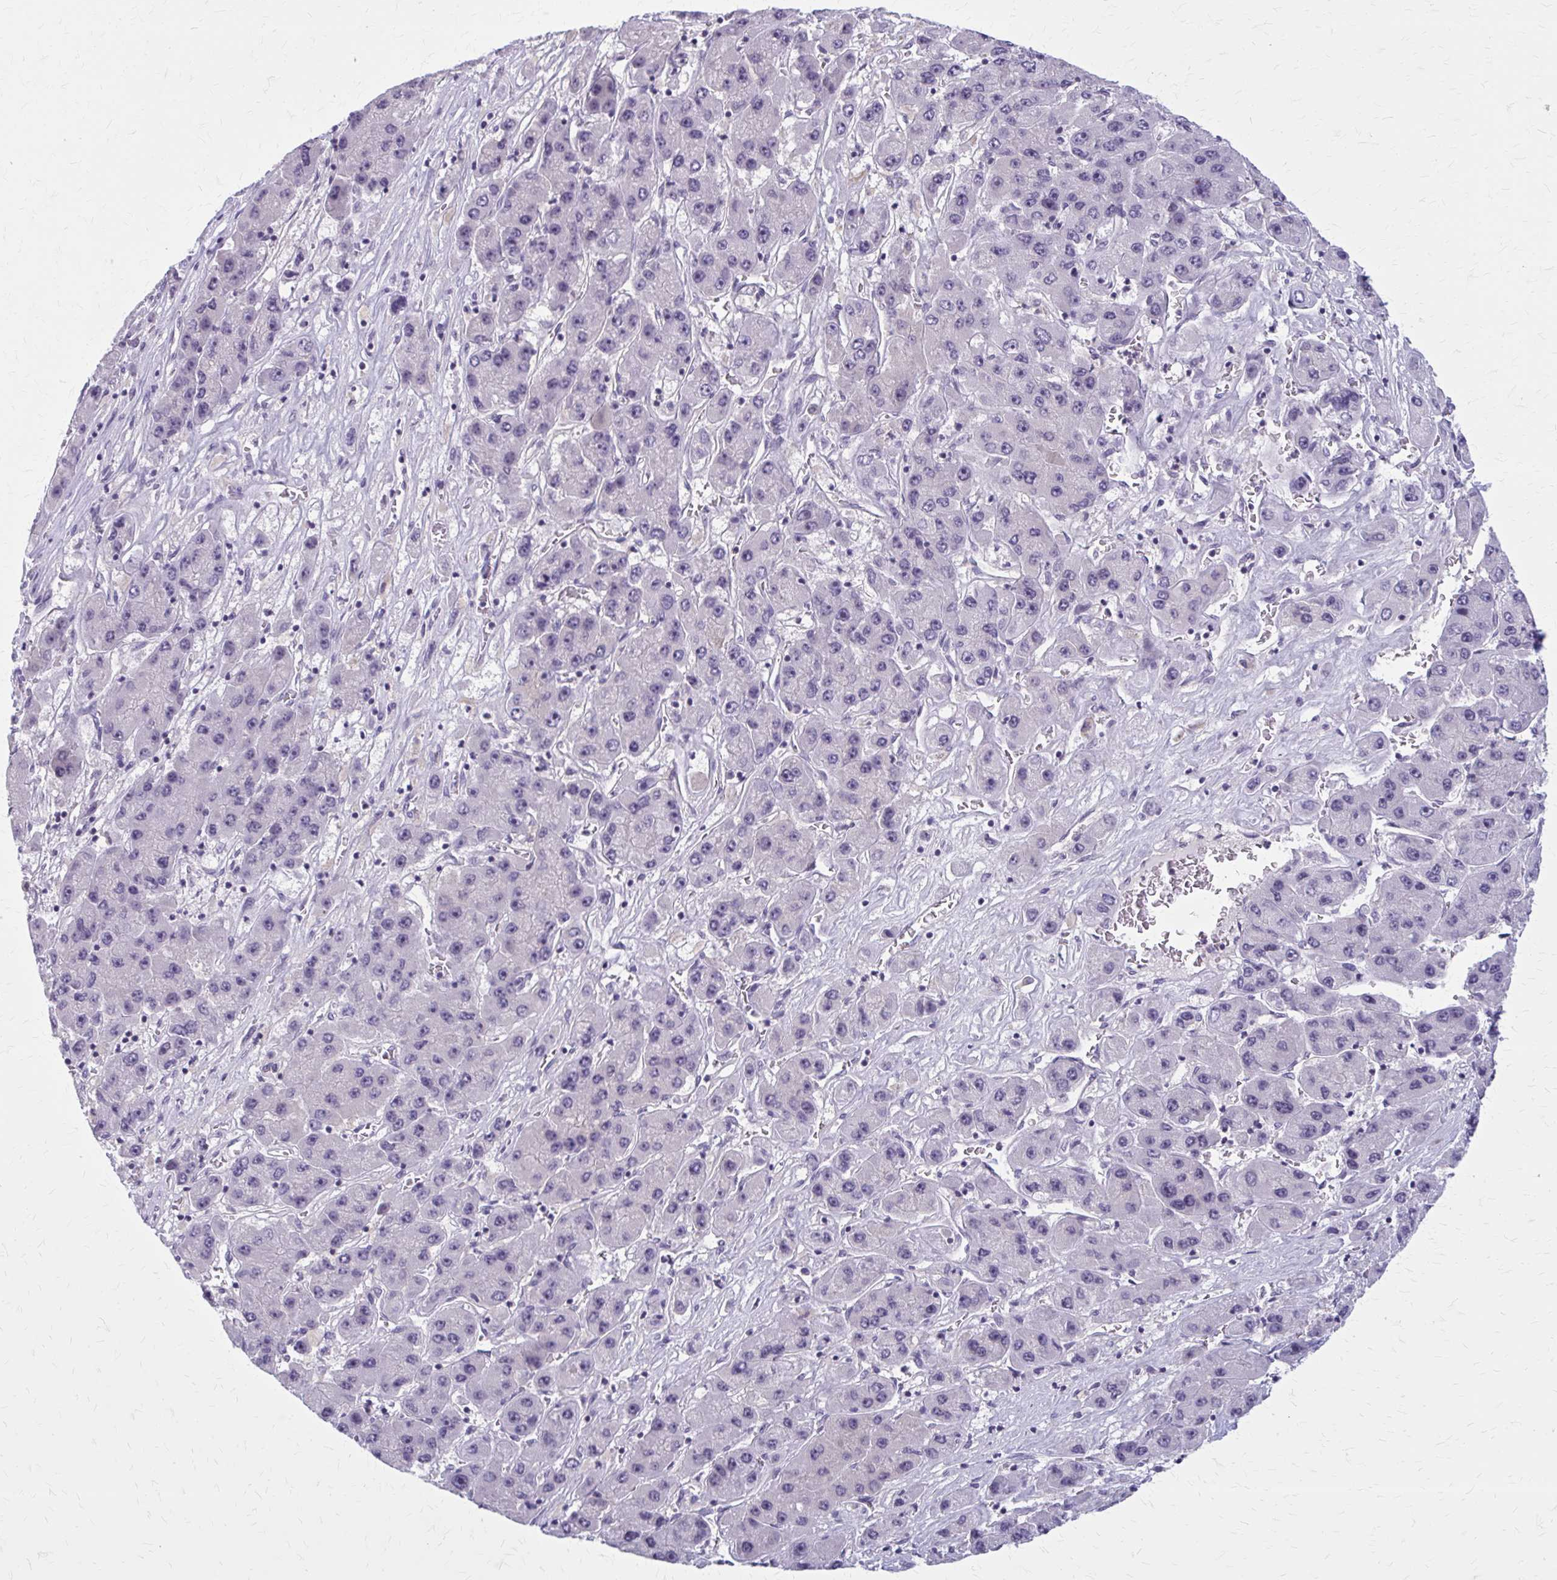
{"staining": {"intensity": "negative", "quantity": "none", "location": "none"}, "tissue": "liver cancer", "cell_type": "Tumor cells", "image_type": "cancer", "snomed": [{"axis": "morphology", "description": "Carcinoma, Hepatocellular, NOS"}, {"axis": "topography", "description": "Liver"}], "caption": "This is a photomicrograph of immunohistochemistry staining of liver cancer, which shows no positivity in tumor cells.", "gene": "OR4A47", "patient": {"sex": "female", "age": 61}}